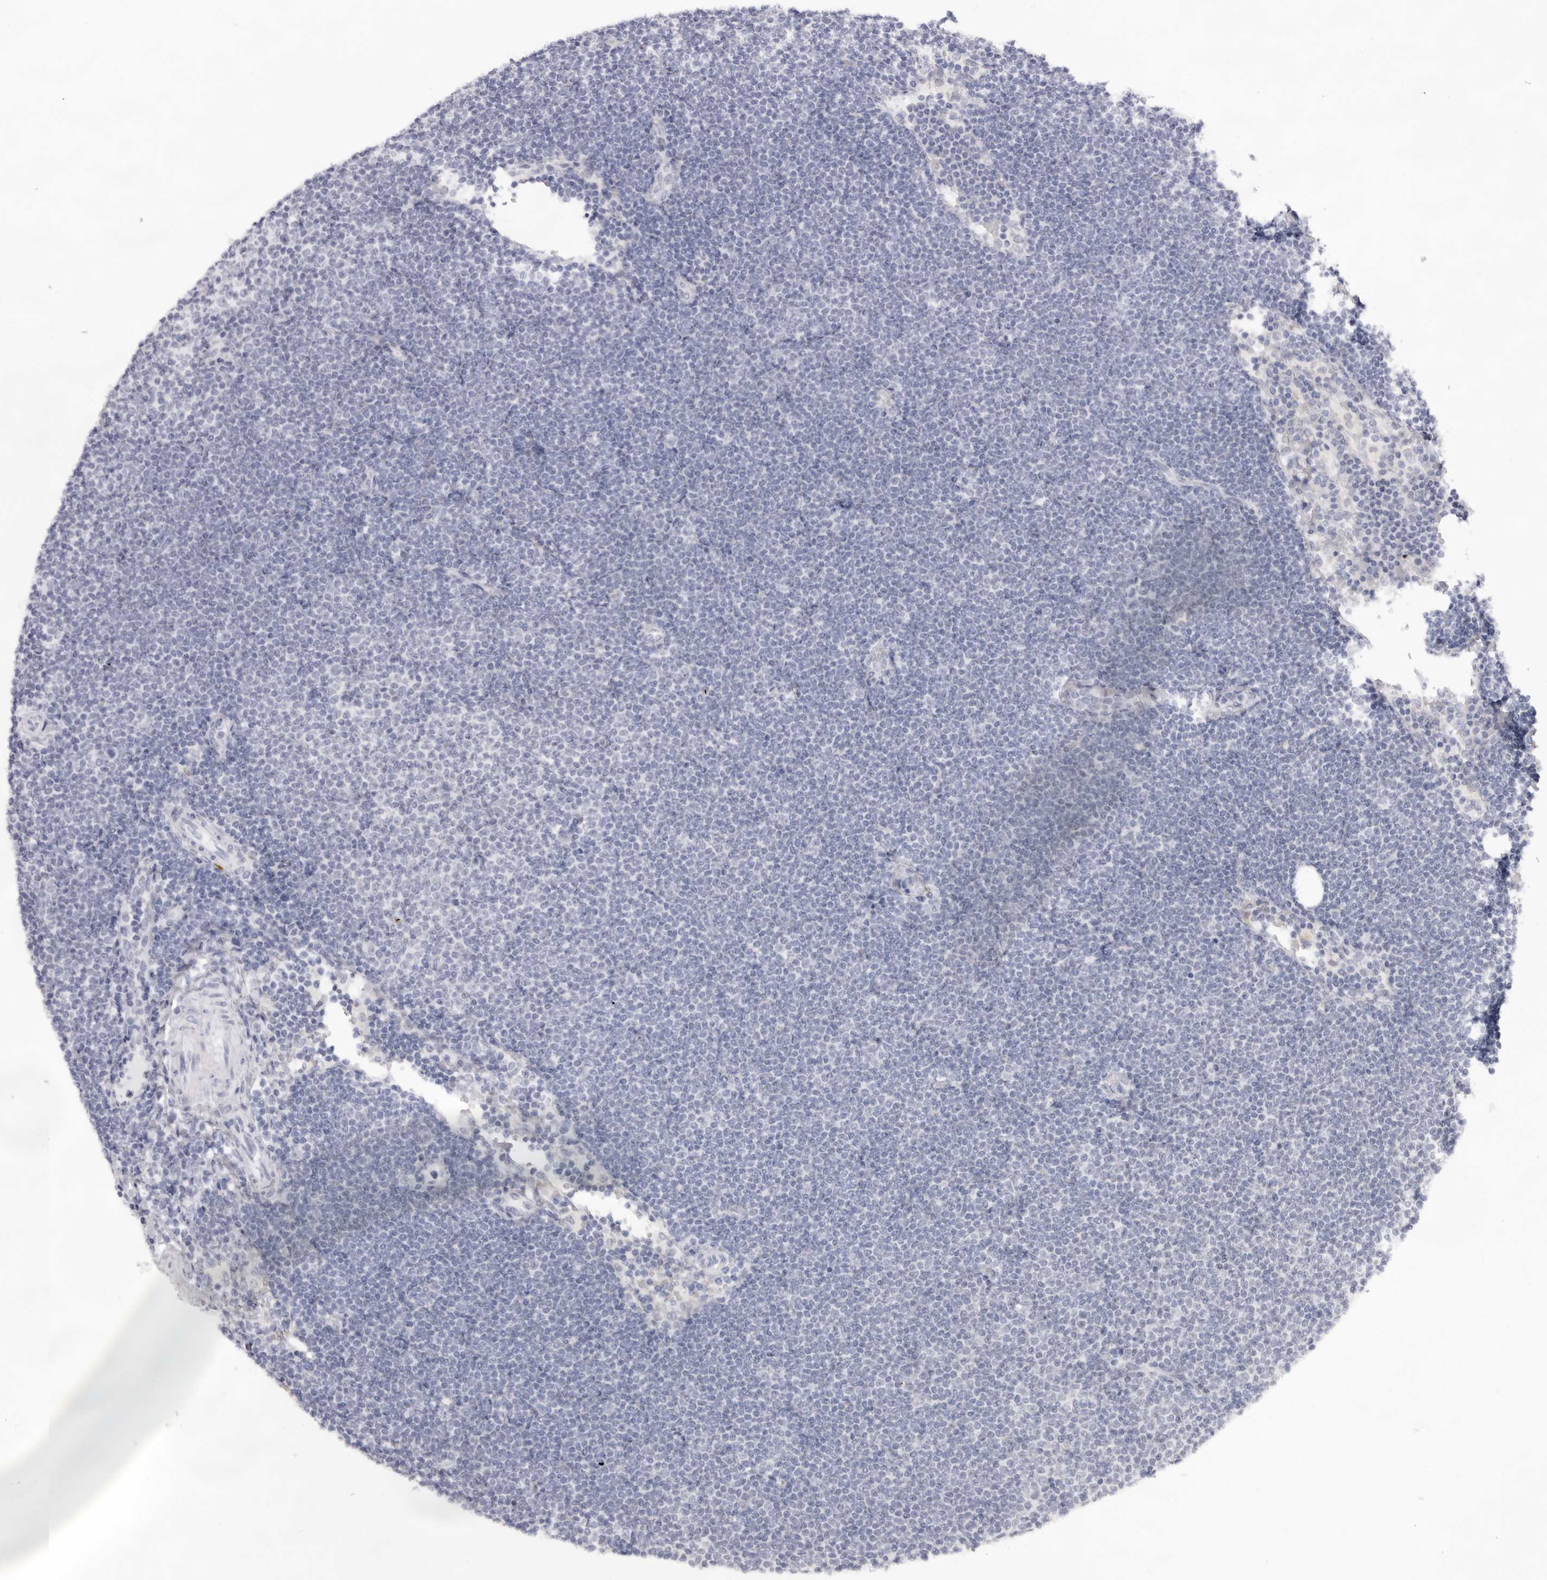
{"staining": {"intensity": "negative", "quantity": "none", "location": "none"}, "tissue": "lymphoma", "cell_type": "Tumor cells", "image_type": "cancer", "snomed": [{"axis": "morphology", "description": "Malignant lymphoma, non-Hodgkin's type, Low grade"}, {"axis": "topography", "description": "Lymph node"}], "caption": "The photomicrograph shows no significant expression in tumor cells of malignant lymphoma, non-Hodgkin's type (low-grade).", "gene": "KLK12", "patient": {"sex": "female", "age": 53}}